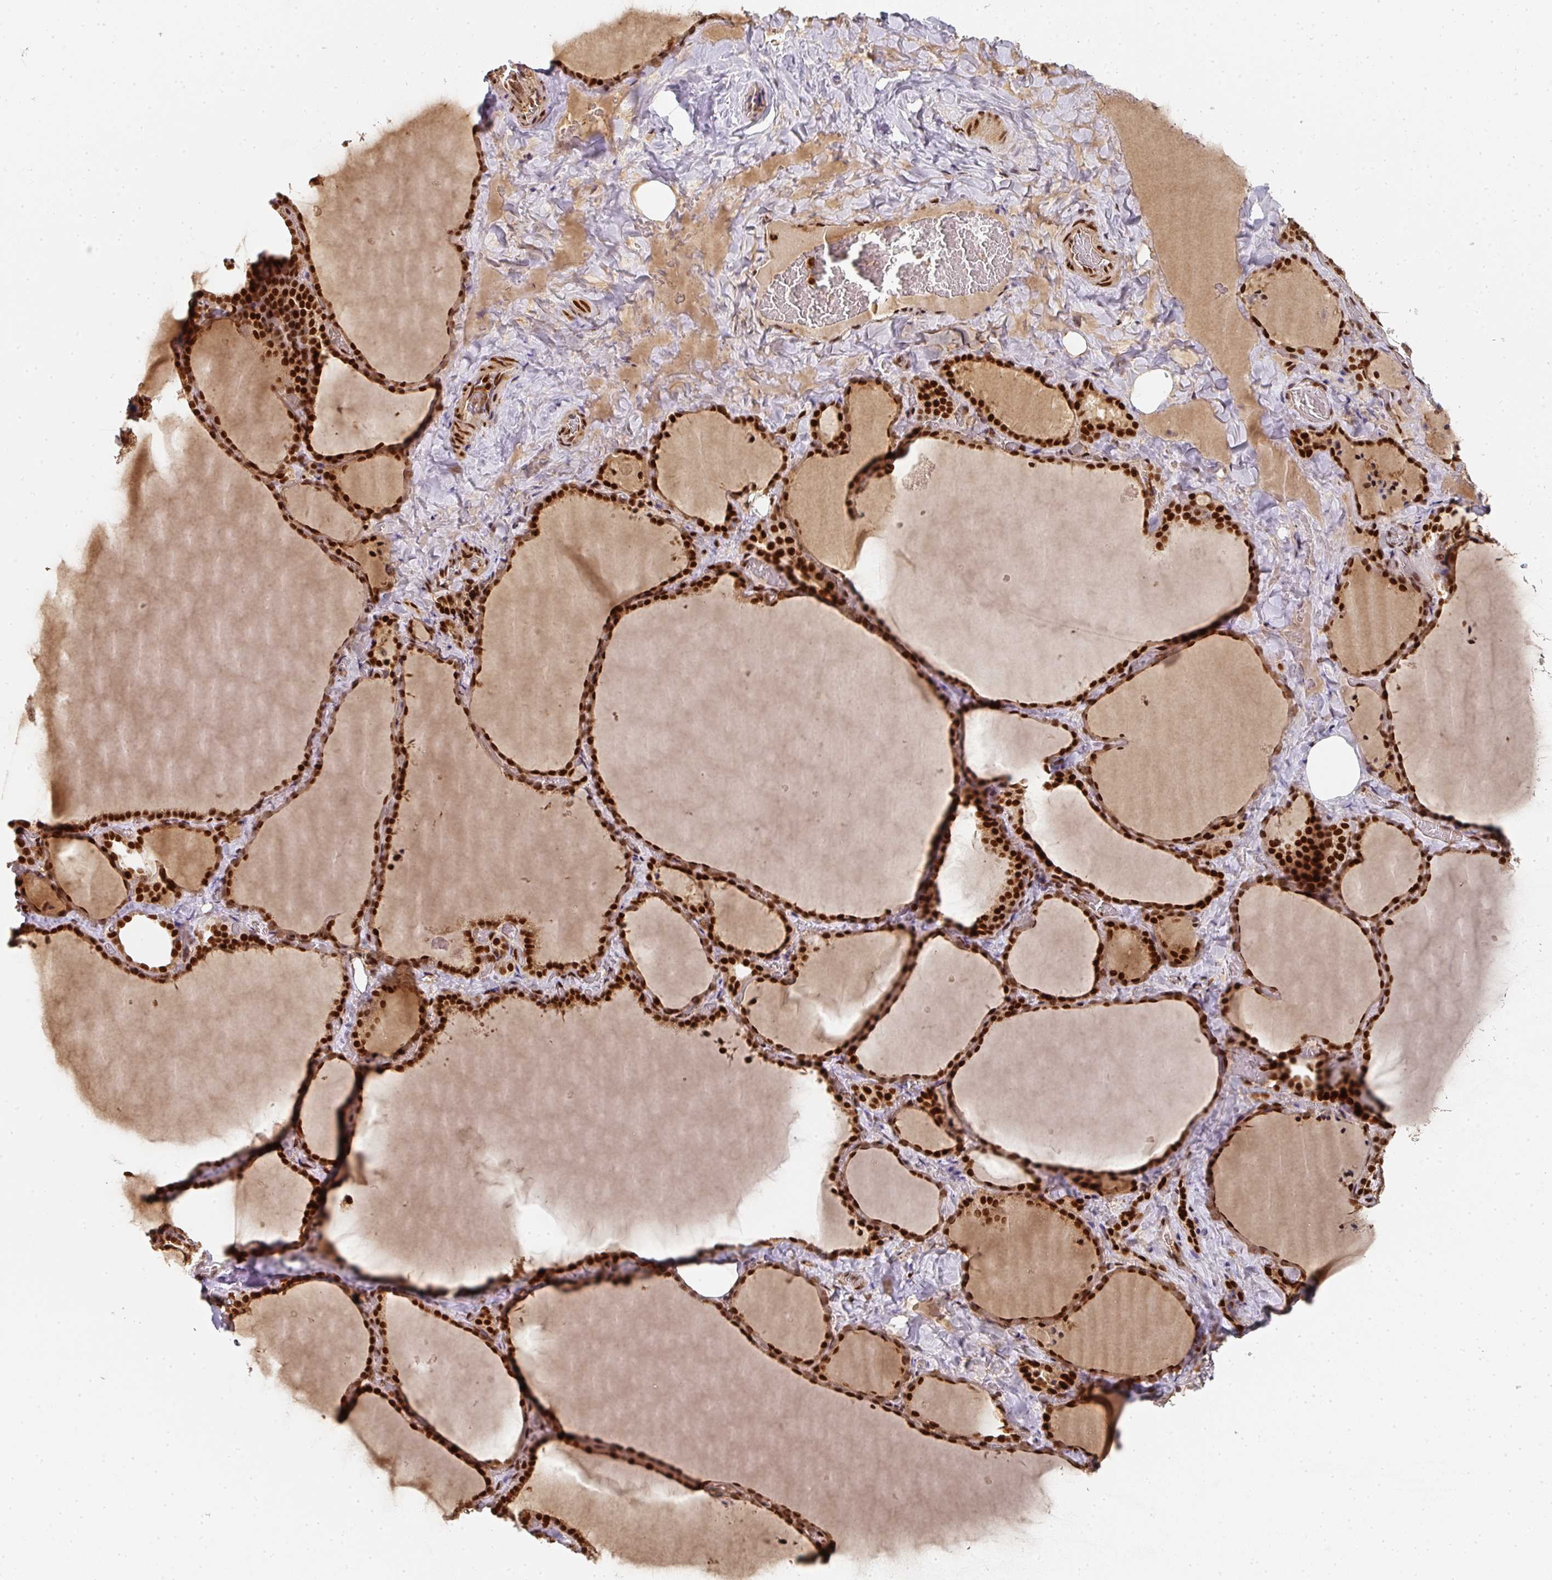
{"staining": {"intensity": "strong", "quantity": ">75%", "location": "nuclear"}, "tissue": "thyroid gland", "cell_type": "Glandular cells", "image_type": "normal", "snomed": [{"axis": "morphology", "description": "Normal tissue, NOS"}, {"axis": "topography", "description": "Thyroid gland"}], "caption": "Benign thyroid gland demonstrates strong nuclear positivity in approximately >75% of glandular cells, visualized by immunohistochemistry.", "gene": "DIDO1", "patient": {"sex": "female", "age": 22}}